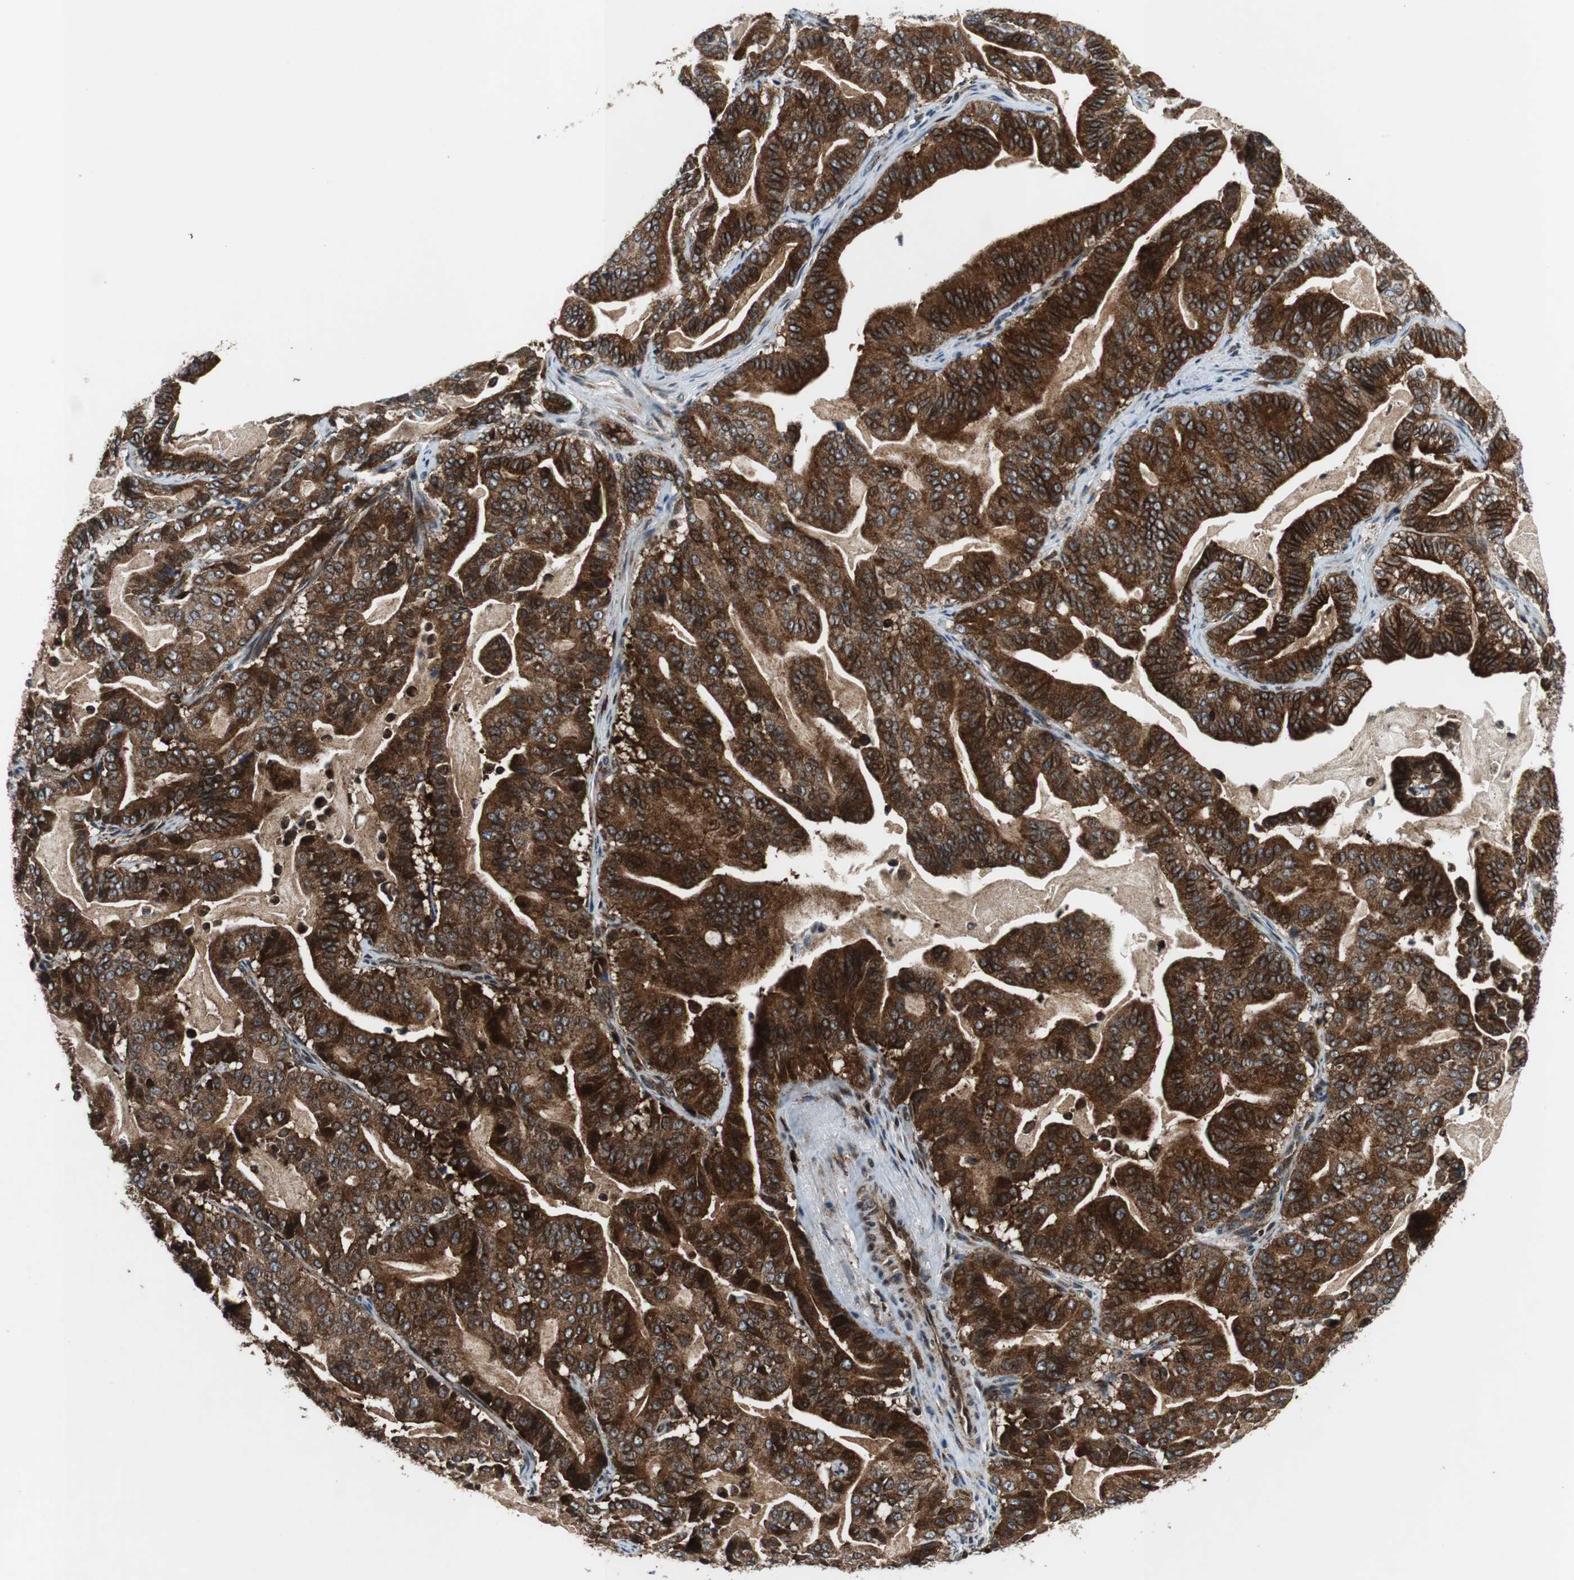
{"staining": {"intensity": "strong", "quantity": ">75%", "location": "cytoplasmic/membranous"}, "tissue": "pancreatic cancer", "cell_type": "Tumor cells", "image_type": "cancer", "snomed": [{"axis": "morphology", "description": "Adenocarcinoma, NOS"}, {"axis": "topography", "description": "Pancreas"}], "caption": "A high-resolution micrograph shows IHC staining of adenocarcinoma (pancreatic), which exhibits strong cytoplasmic/membranous staining in approximately >75% of tumor cells.", "gene": "TUBA4A", "patient": {"sex": "male", "age": 63}}